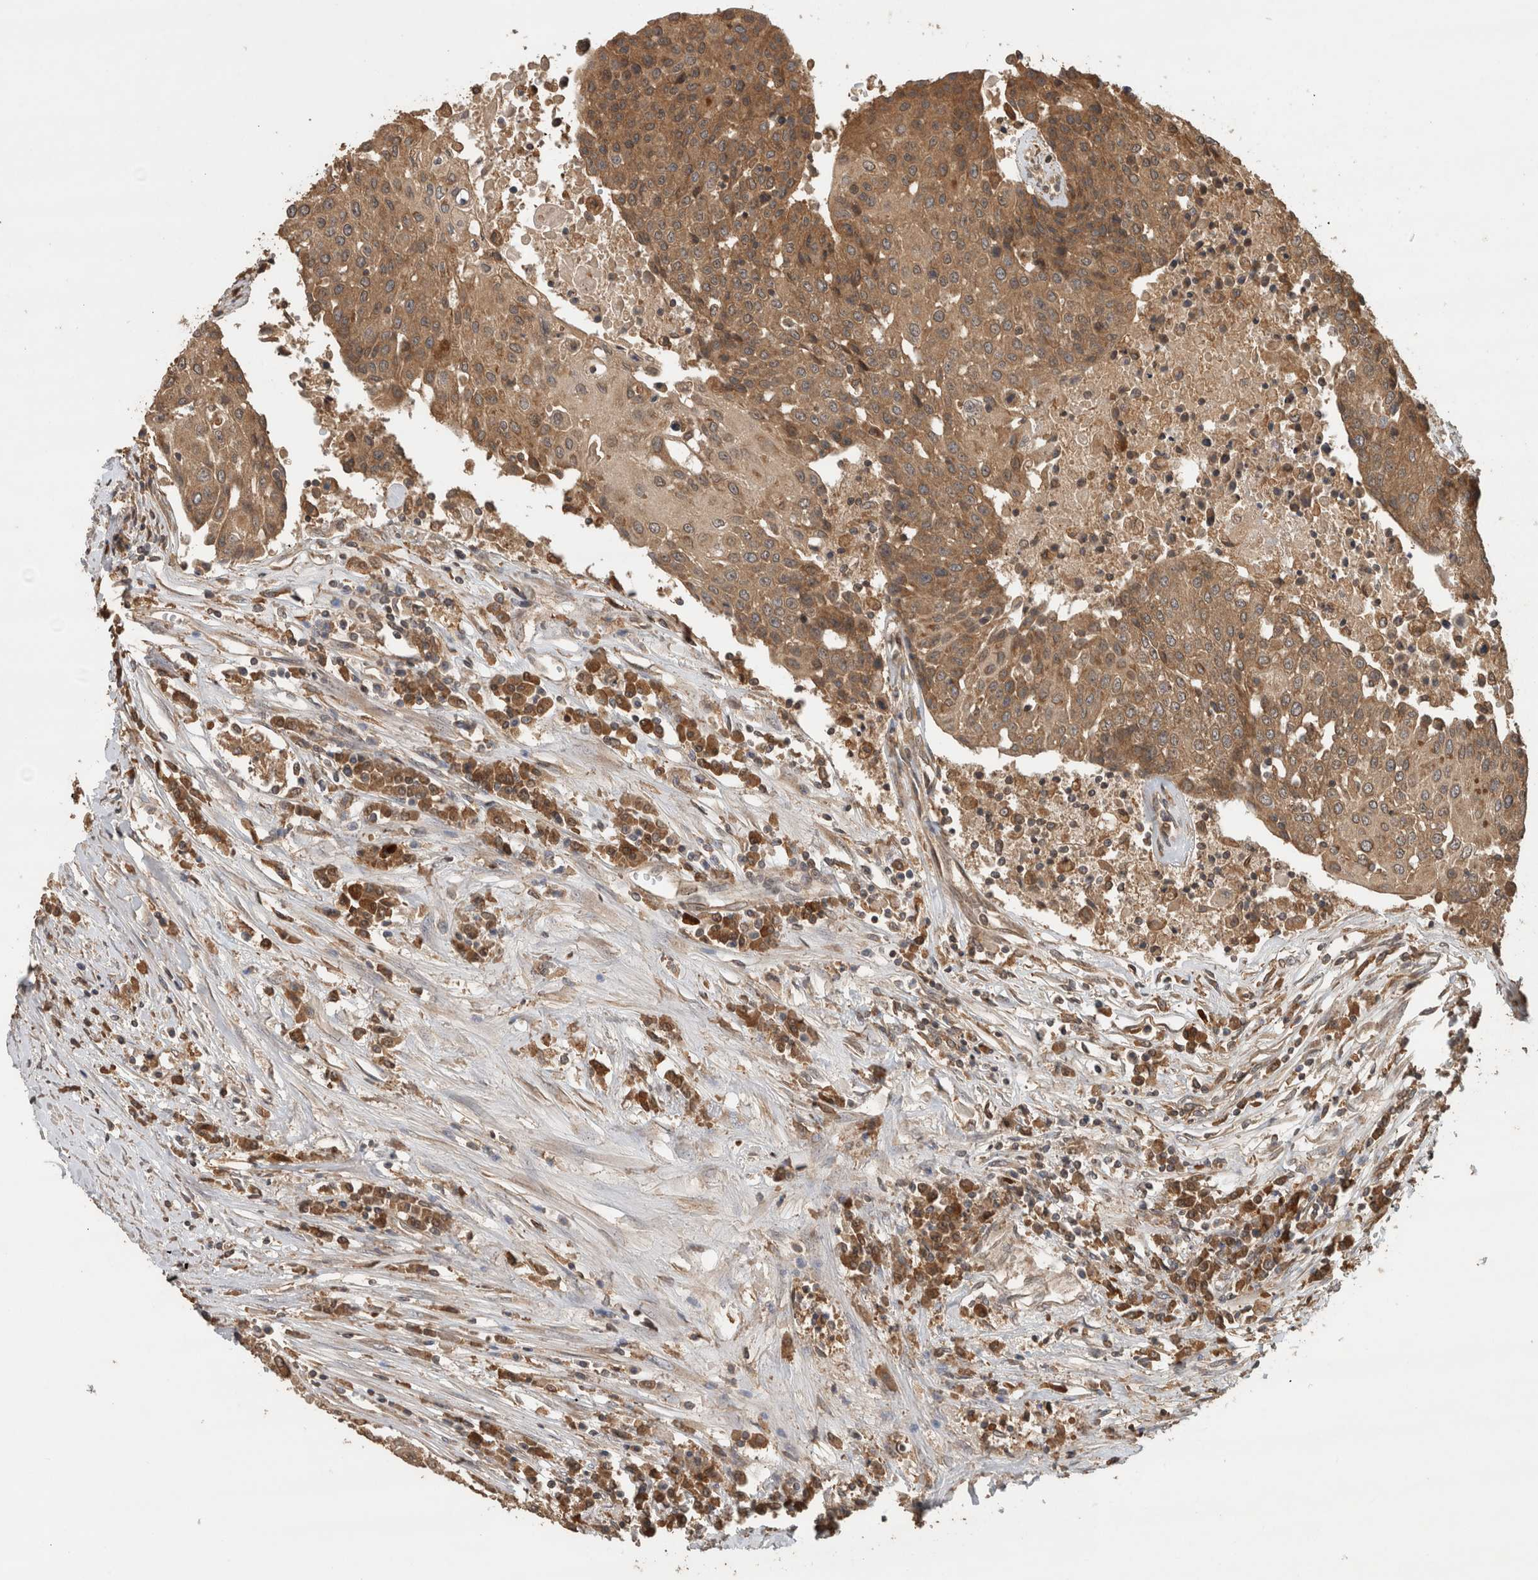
{"staining": {"intensity": "moderate", "quantity": ">75%", "location": "cytoplasmic/membranous"}, "tissue": "urothelial cancer", "cell_type": "Tumor cells", "image_type": "cancer", "snomed": [{"axis": "morphology", "description": "Urothelial carcinoma, High grade"}, {"axis": "topography", "description": "Urinary bladder"}], "caption": "A micrograph of high-grade urothelial carcinoma stained for a protein shows moderate cytoplasmic/membranous brown staining in tumor cells.", "gene": "OTUD7B", "patient": {"sex": "female", "age": 85}}